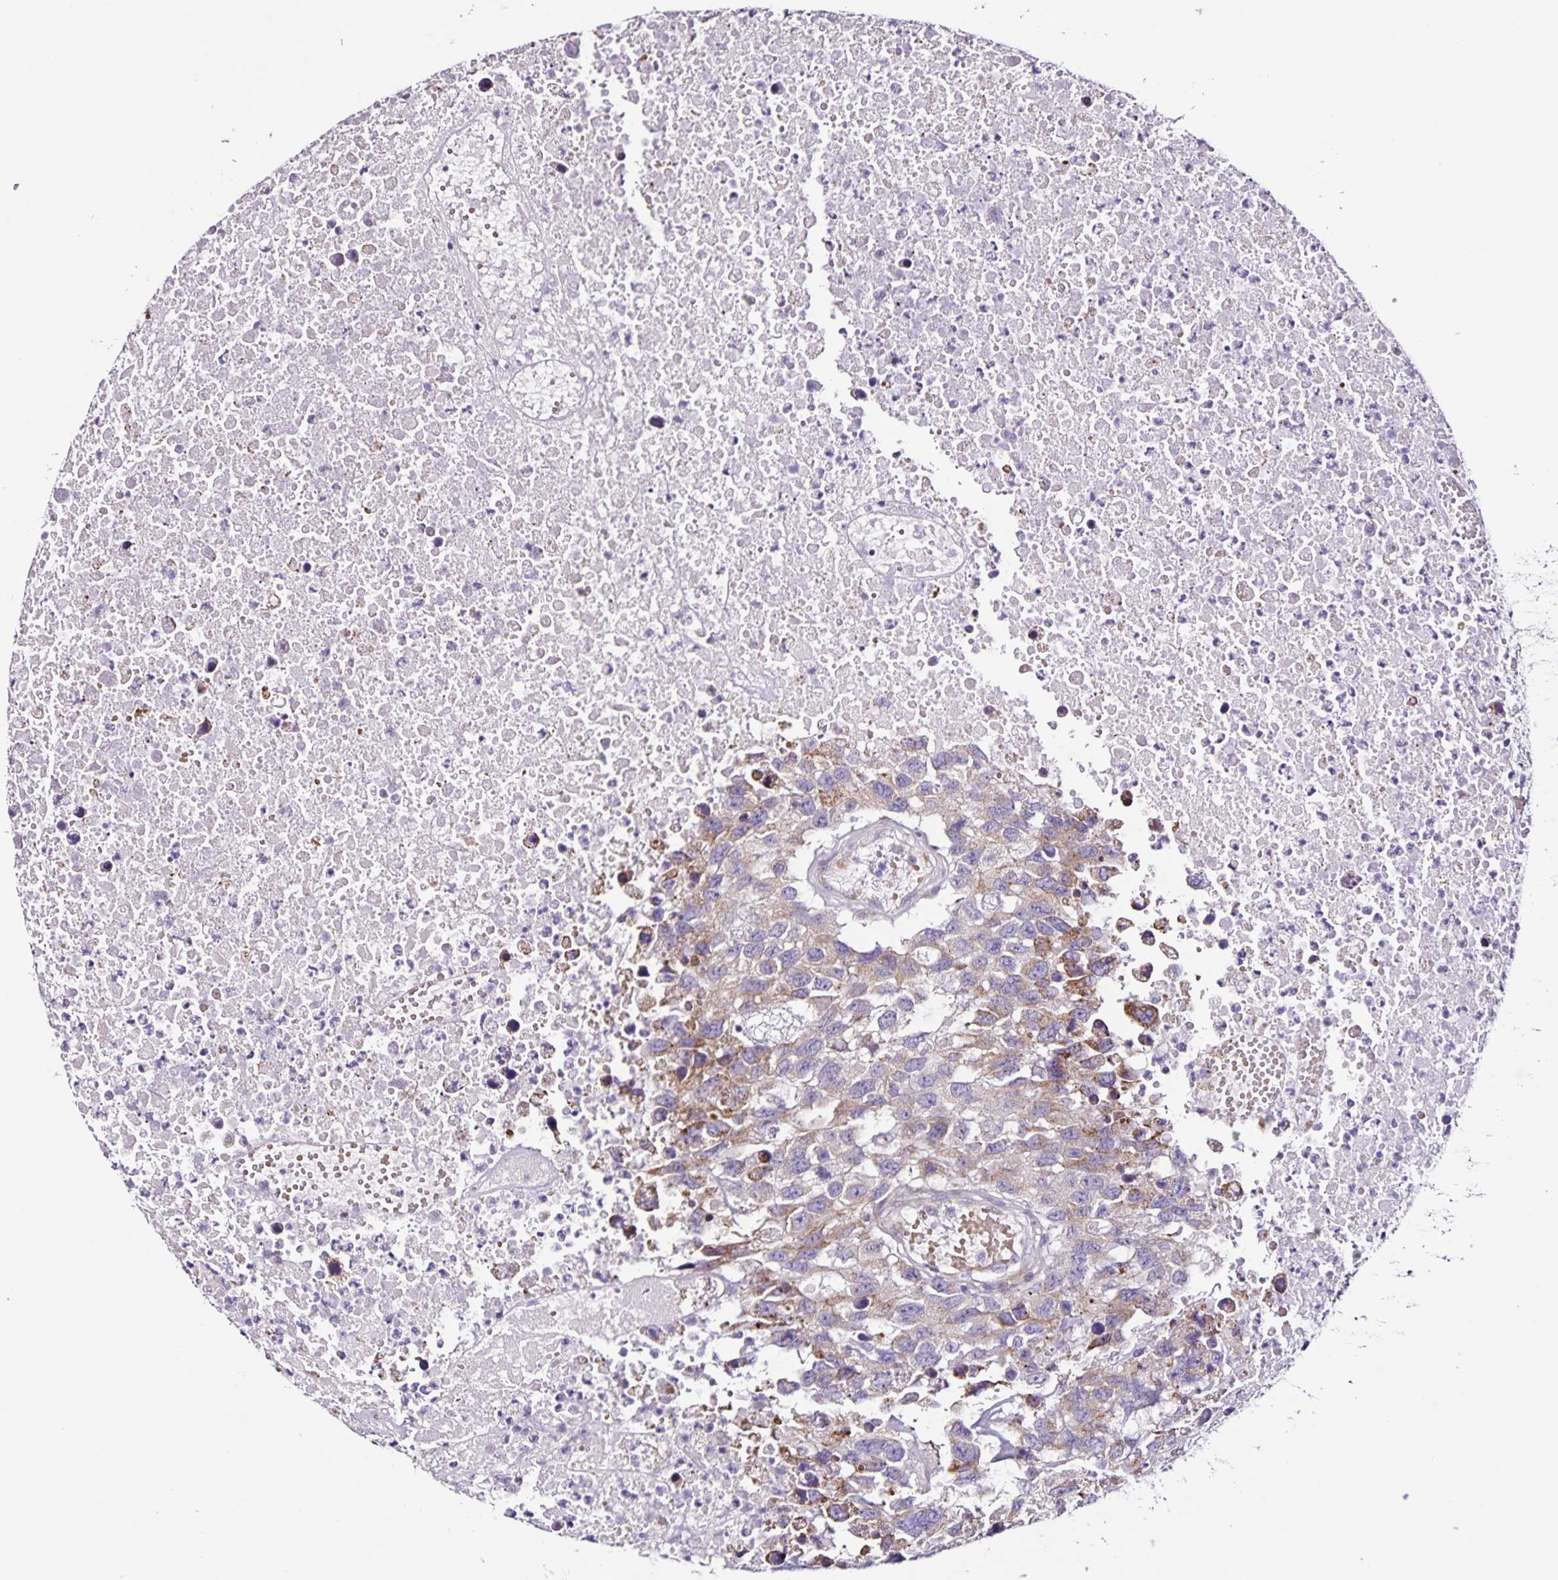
{"staining": {"intensity": "weak", "quantity": "<25%", "location": "cytoplasmic/membranous"}, "tissue": "testis cancer", "cell_type": "Tumor cells", "image_type": "cancer", "snomed": [{"axis": "morphology", "description": "Carcinoma, Embryonal, NOS"}, {"axis": "topography", "description": "Testis"}], "caption": "Testis cancer was stained to show a protein in brown. There is no significant expression in tumor cells.", "gene": "RNFT2", "patient": {"sex": "male", "age": 83}}